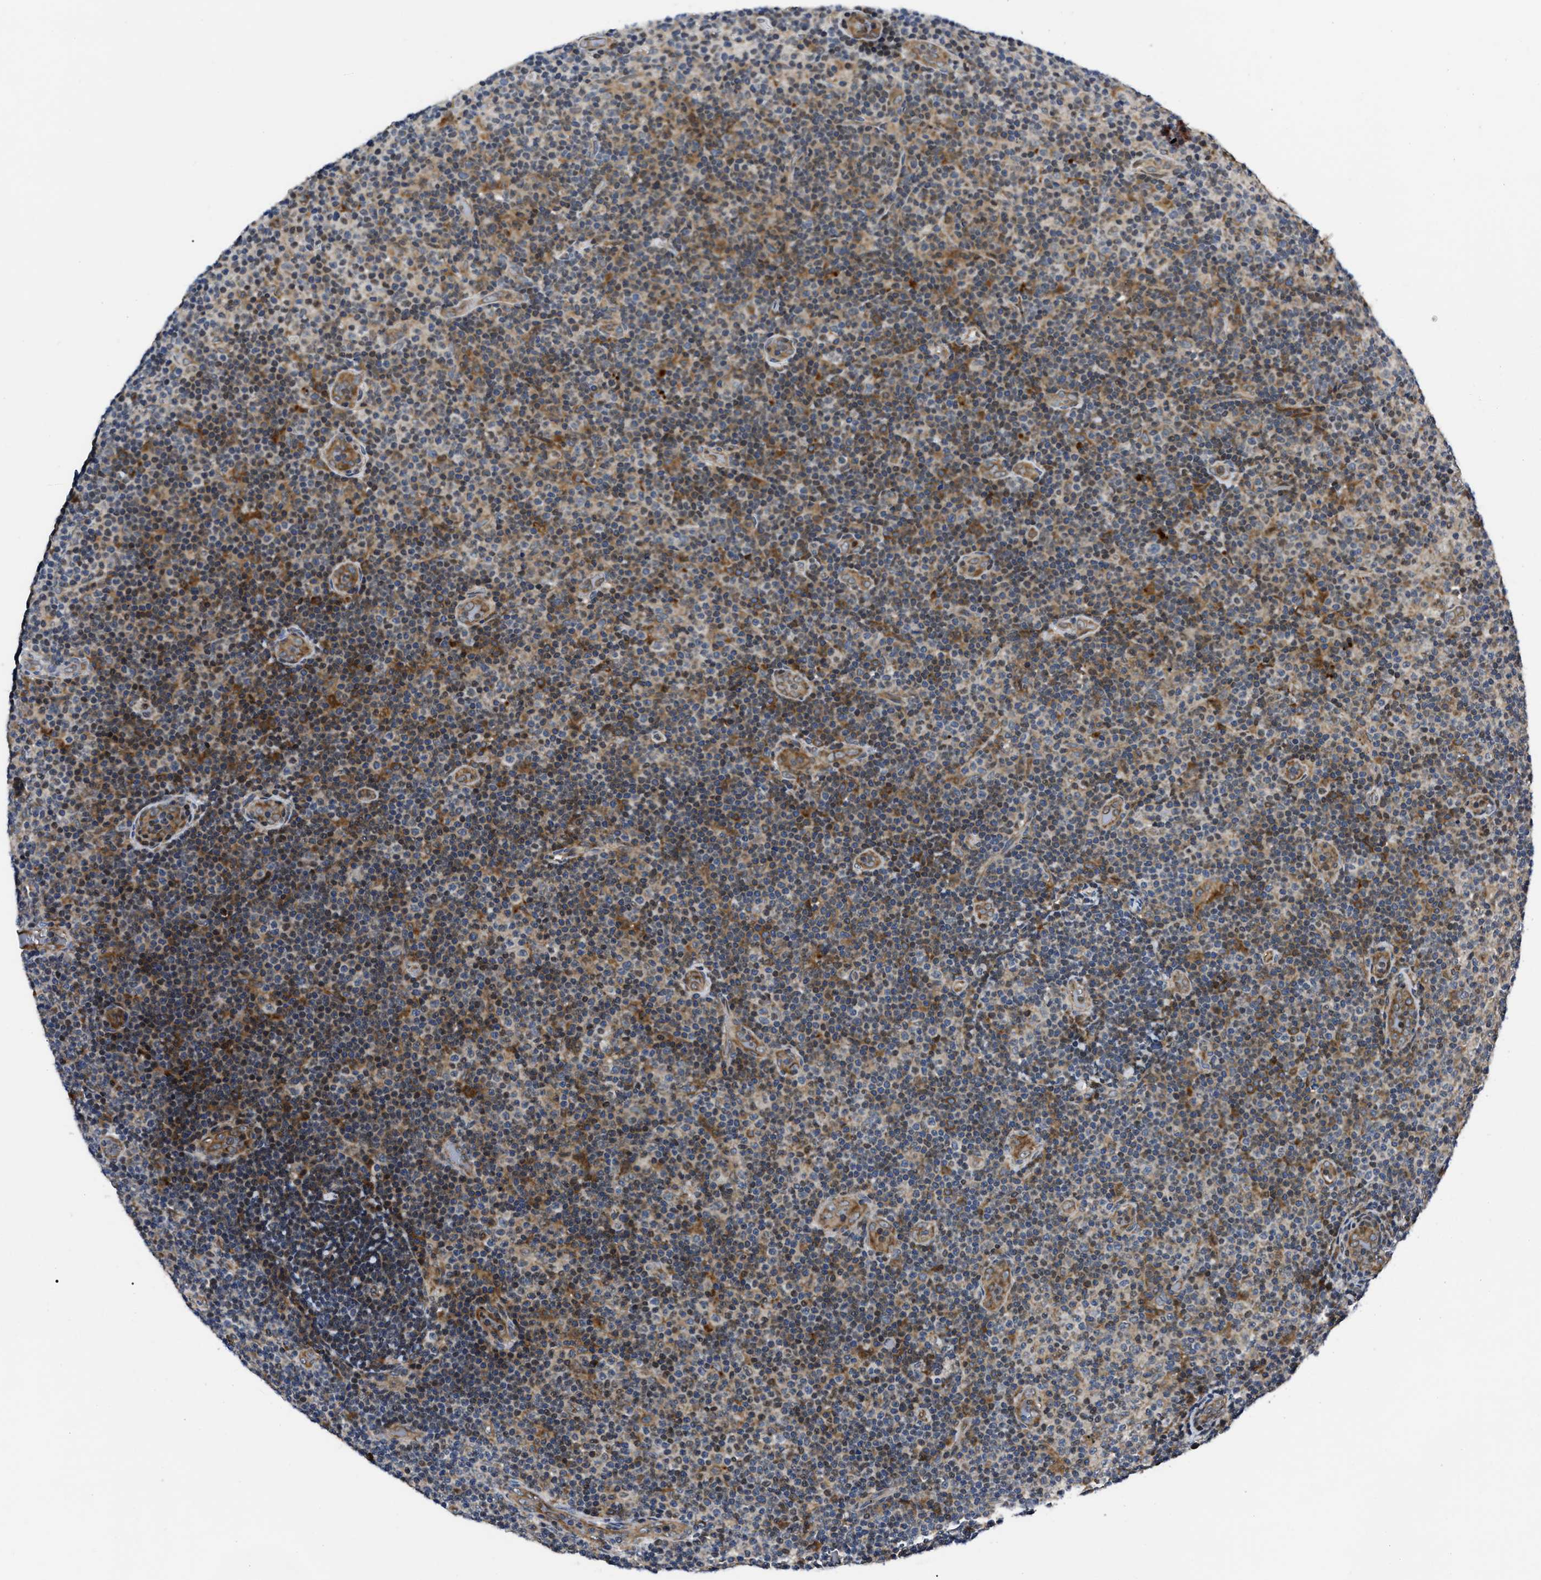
{"staining": {"intensity": "moderate", "quantity": "25%-75%", "location": "cytoplasmic/membranous"}, "tissue": "lymphoma", "cell_type": "Tumor cells", "image_type": "cancer", "snomed": [{"axis": "morphology", "description": "Malignant lymphoma, non-Hodgkin's type, Low grade"}, {"axis": "topography", "description": "Lymph node"}], "caption": "Immunohistochemistry photomicrograph of human malignant lymphoma, non-Hodgkin's type (low-grade) stained for a protein (brown), which shows medium levels of moderate cytoplasmic/membranous expression in approximately 25%-75% of tumor cells.", "gene": "PPWD1", "patient": {"sex": "male", "age": 83}}